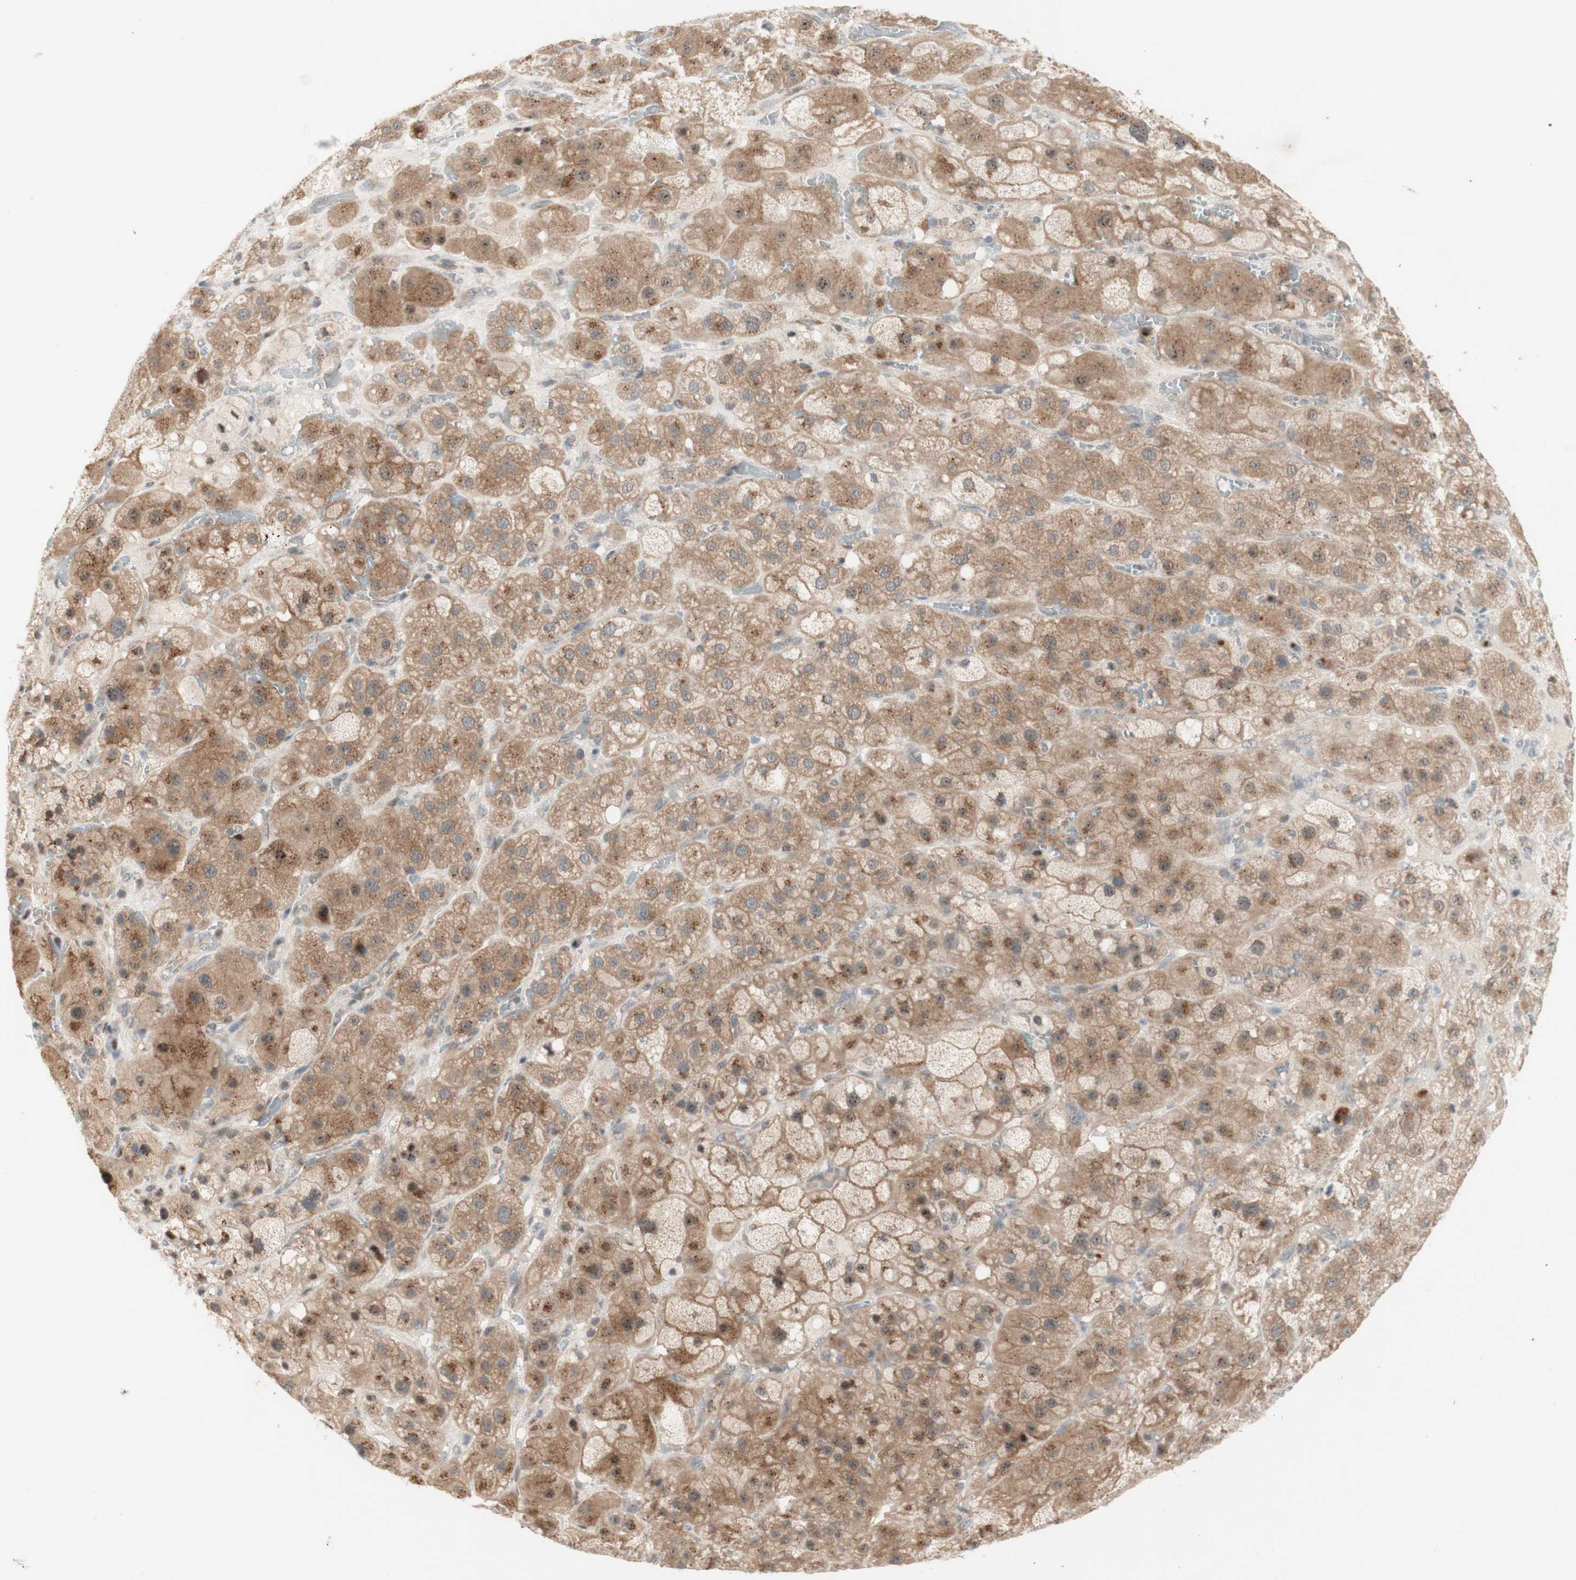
{"staining": {"intensity": "moderate", "quantity": ">75%", "location": "cytoplasmic/membranous"}, "tissue": "adrenal gland", "cell_type": "Glandular cells", "image_type": "normal", "snomed": [{"axis": "morphology", "description": "Normal tissue, NOS"}, {"axis": "topography", "description": "Adrenal gland"}], "caption": "Immunohistochemical staining of unremarkable adrenal gland shows medium levels of moderate cytoplasmic/membranous expression in approximately >75% of glandular cells.", "gene": "CYLD", "patient": {"sex": "female", "age": 47}}